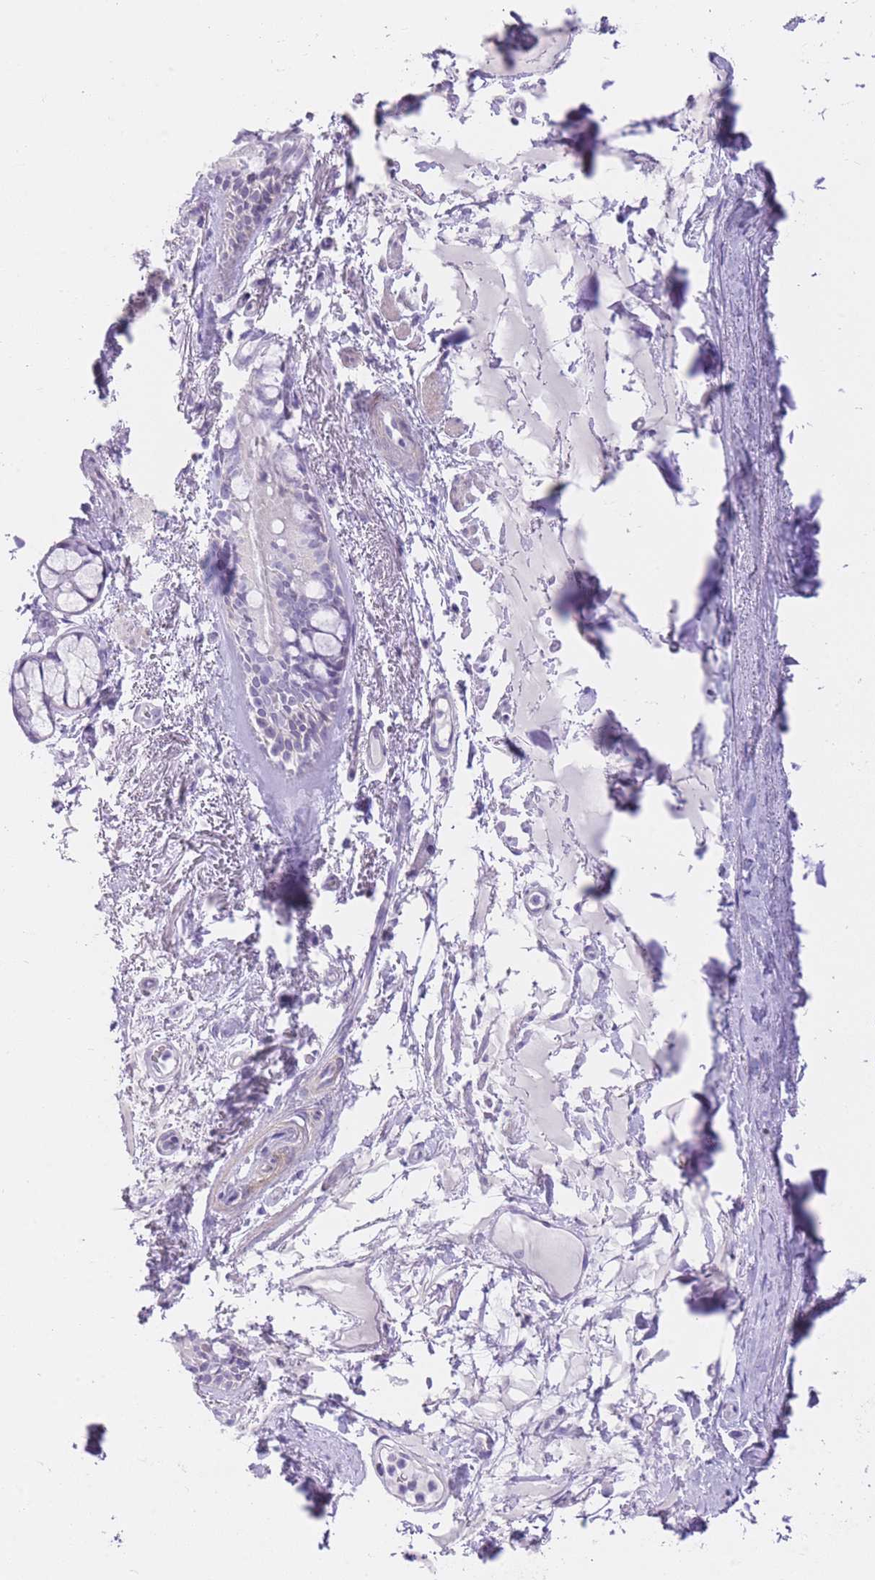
{"staining": {"intensity": "negative", "quantity": "none", "location": "none"}, "tissue": "bronchus", "cell_type": "Respiratory epithelial cells", "image_type": "normal", "snomed": [{"axis": "morphology", "description": "Normal tissue, NOS"}, {"axis": "topography", "description": "Bronchus"}], "caption": "The micrograph shows no staining of respiratory epithelial cells in benign bronchus. (Brightfield microscopy of DAB (3,3'-diaminobenzidine) immunohistochemistry at high magnification).", "gene": "OR11H12", "patient": {"sex": "male", "age": 70}}